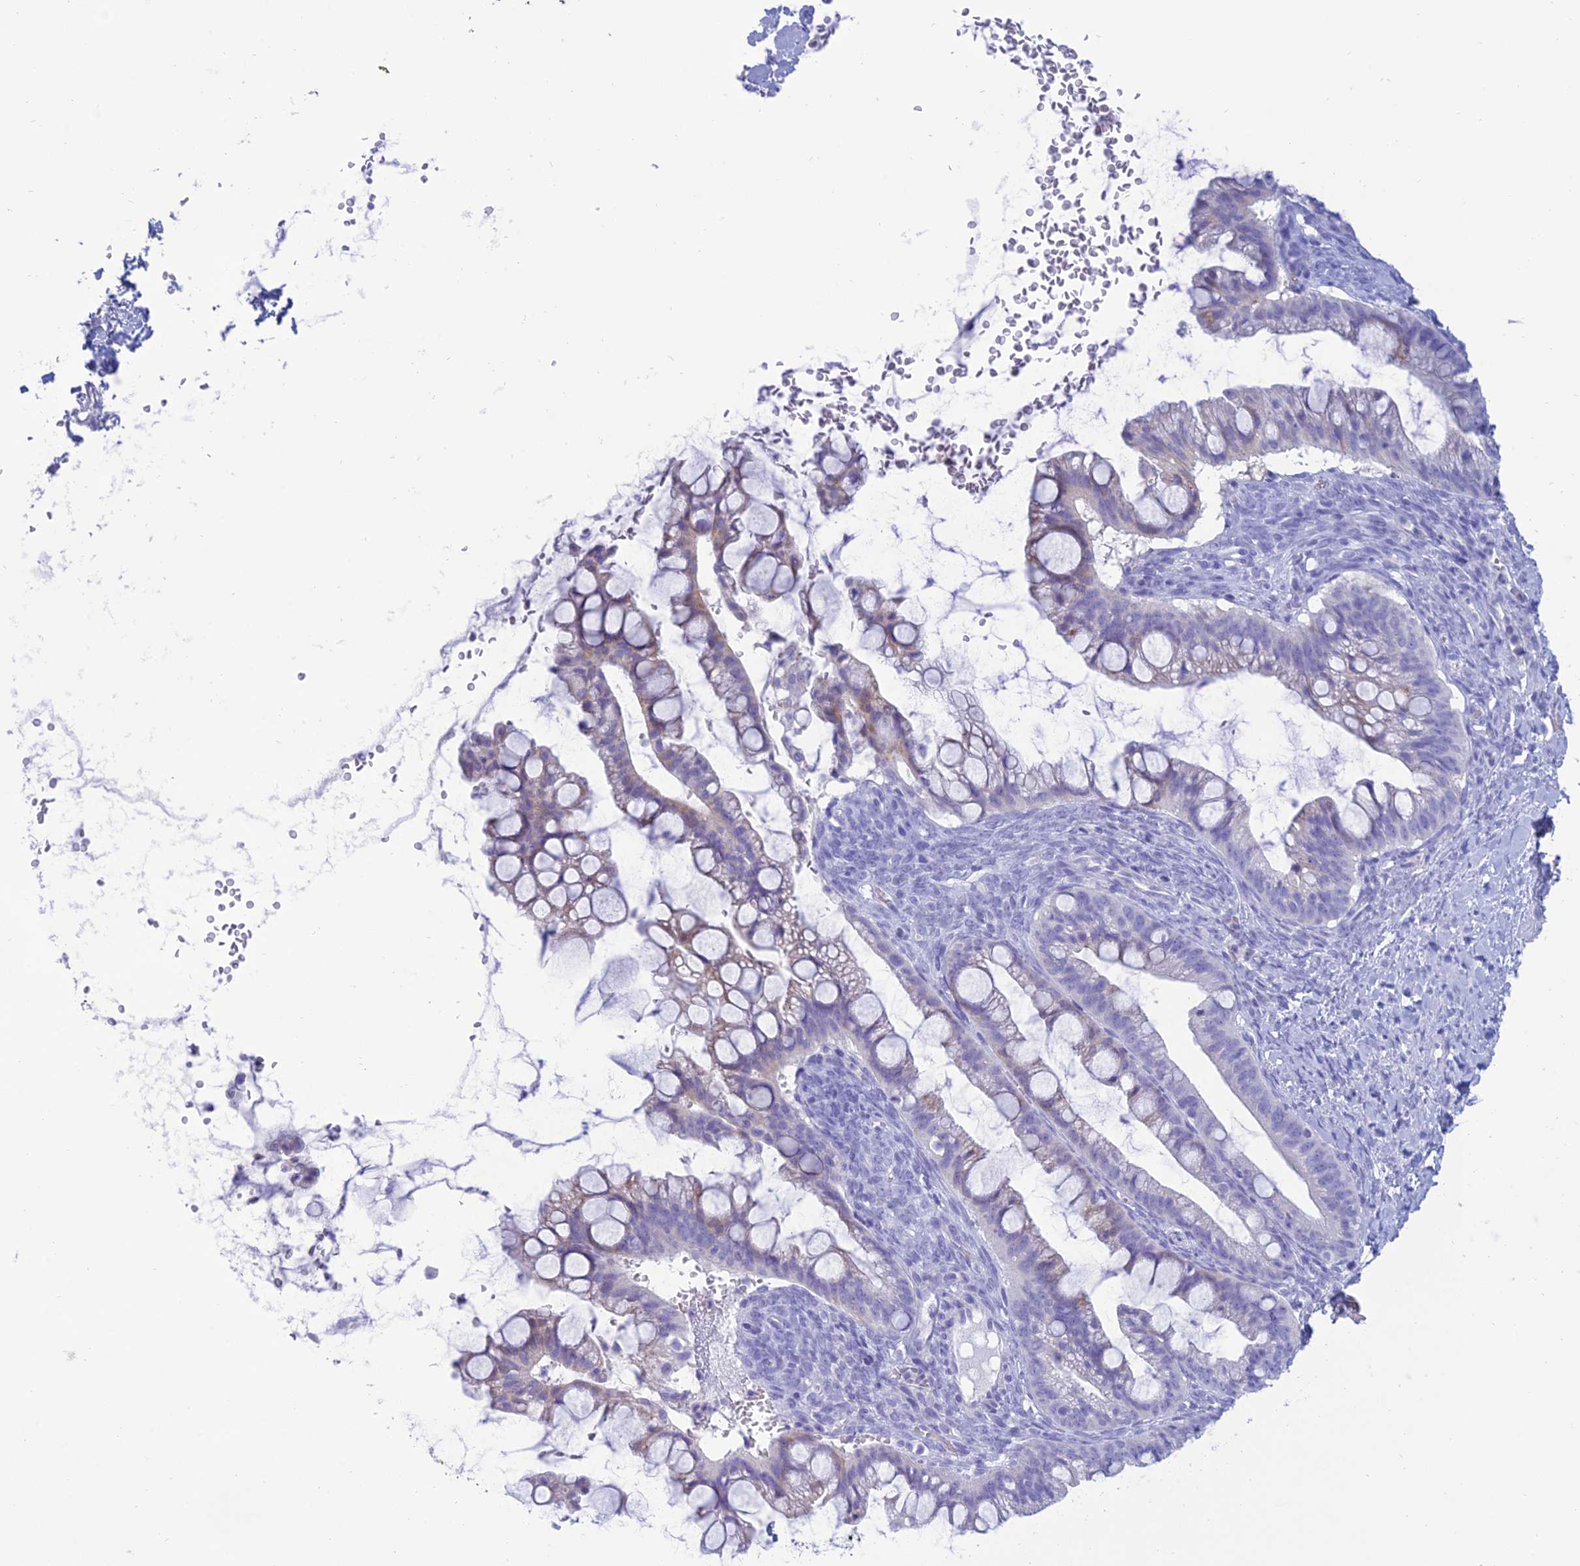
{"staining": {"intensity": "weak", "quantity": "<25%", "location": "cytoplasmic/membranous"}, "tissue": "ovarian cancer", "cell_type": "Tumor cells", "image_type": "cancer", "snomed": [{"axis": "morphology", "description": "Cystadenocarcinoma, mucinous, NOS"}, {"axis": "topography", "description": "Ovary"}], "caption": "High magnification brightfield microscopy of ovarian cancer (mucinous cystadenocarcinoma) stained with DAB (3,3'-diaminobenzidine) (brown) and counterstained with hematoxylin (blue): tumor cells show no significant staining.", "gene": "MAL2", "patient": {"sex": "female", "age": 73}}